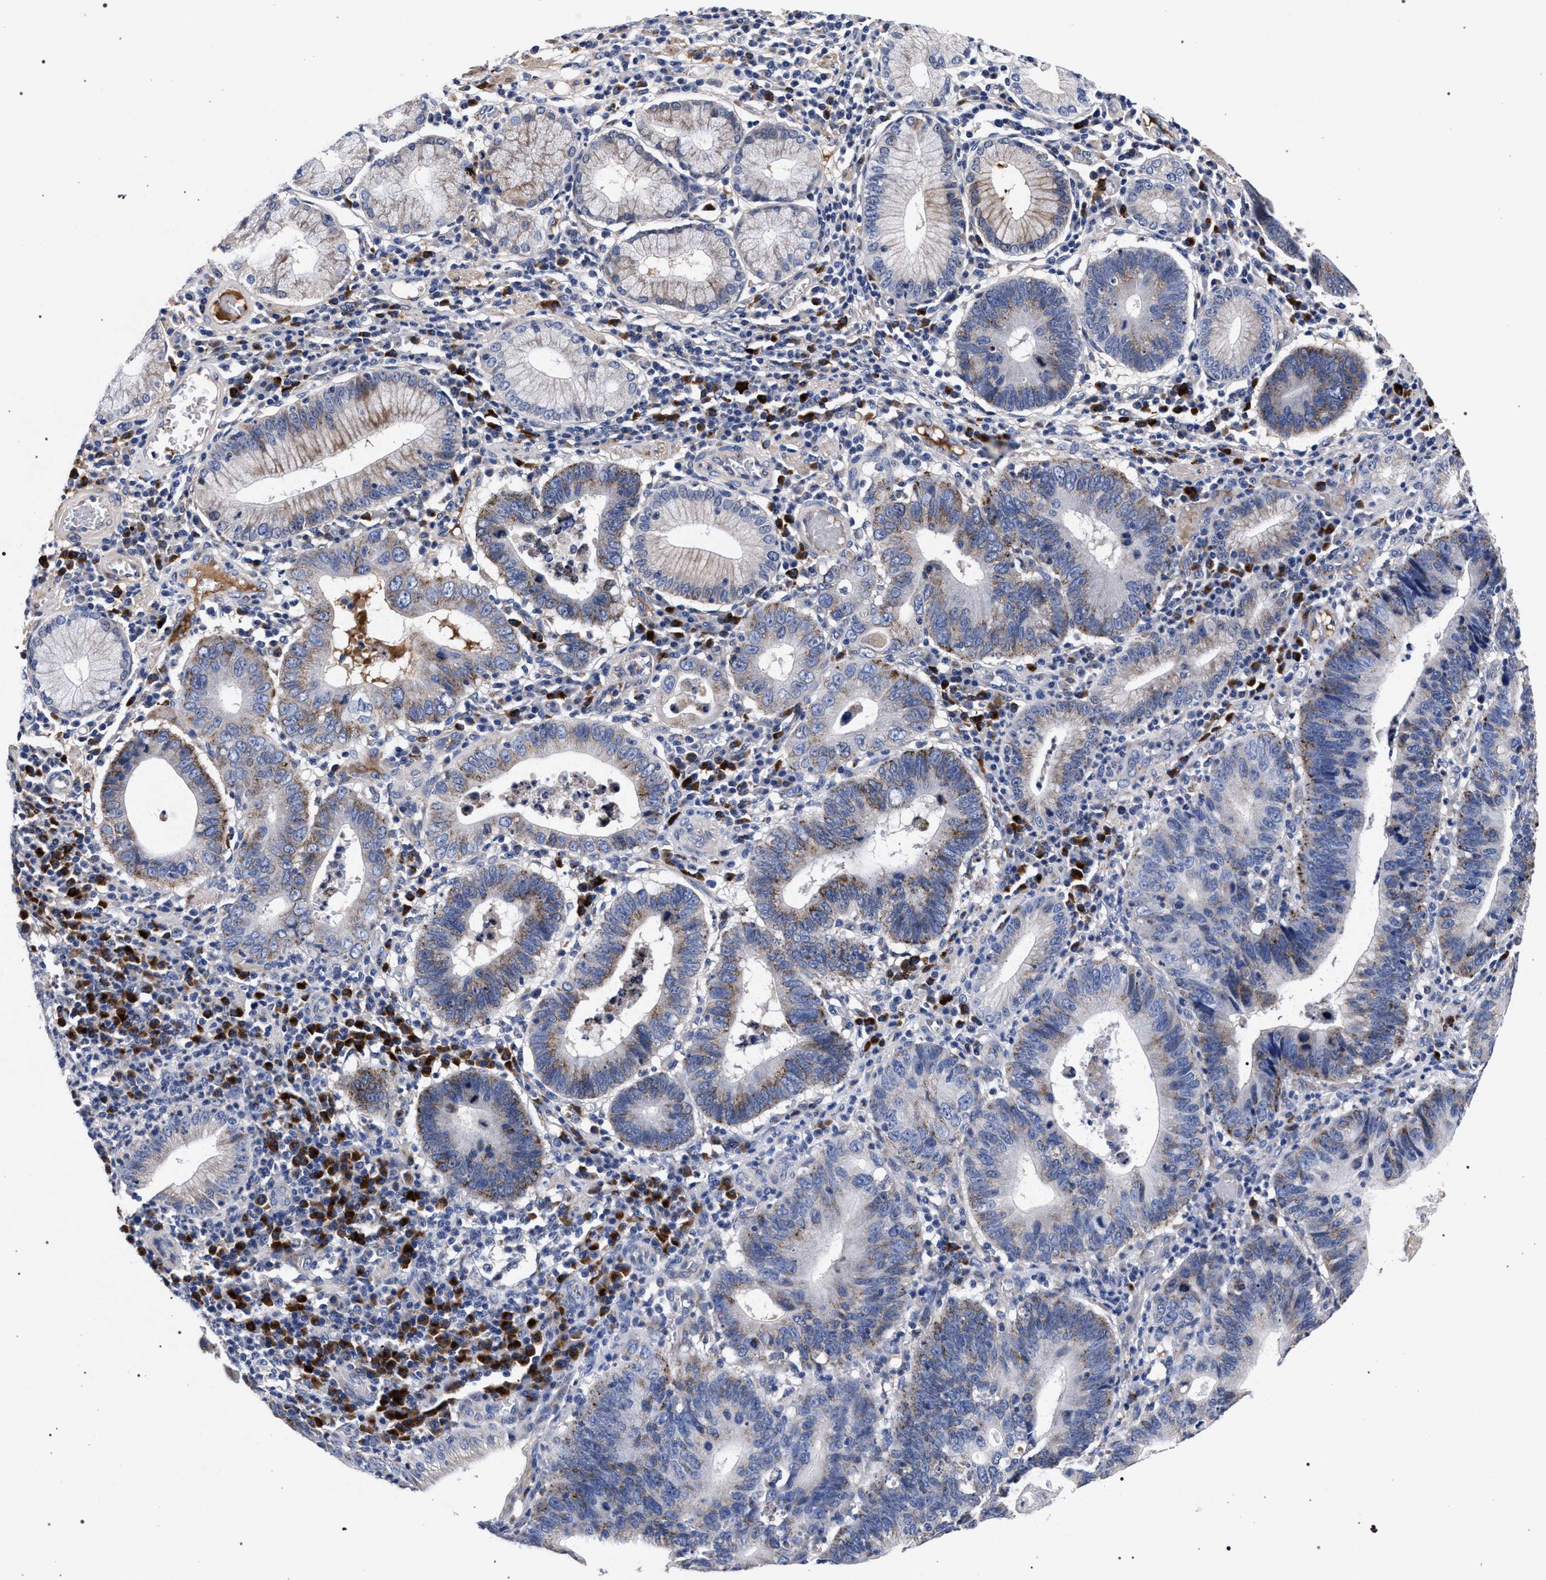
{"staining": {"intensity": "moderate", "quantity": "<25%", "location": "cytoplasmic/membranous"}, "tissue": "stomach cancer", "cell_type": "Tumor cells", "image_type": "cancer", "snomed": [{"axis": "morphology", "description": "Adenocarcinoma, NOS"}, {"axis": "topography", "description": "Stomach"}], "caption": "Protein analysis of stomach adenocarcinoma tissue exhibits moderate cytoplasmic/membranous expression in about <25% of tumor cells.", "gene": "ACOX1", "patient": {"sex": "male", "age": 59}}